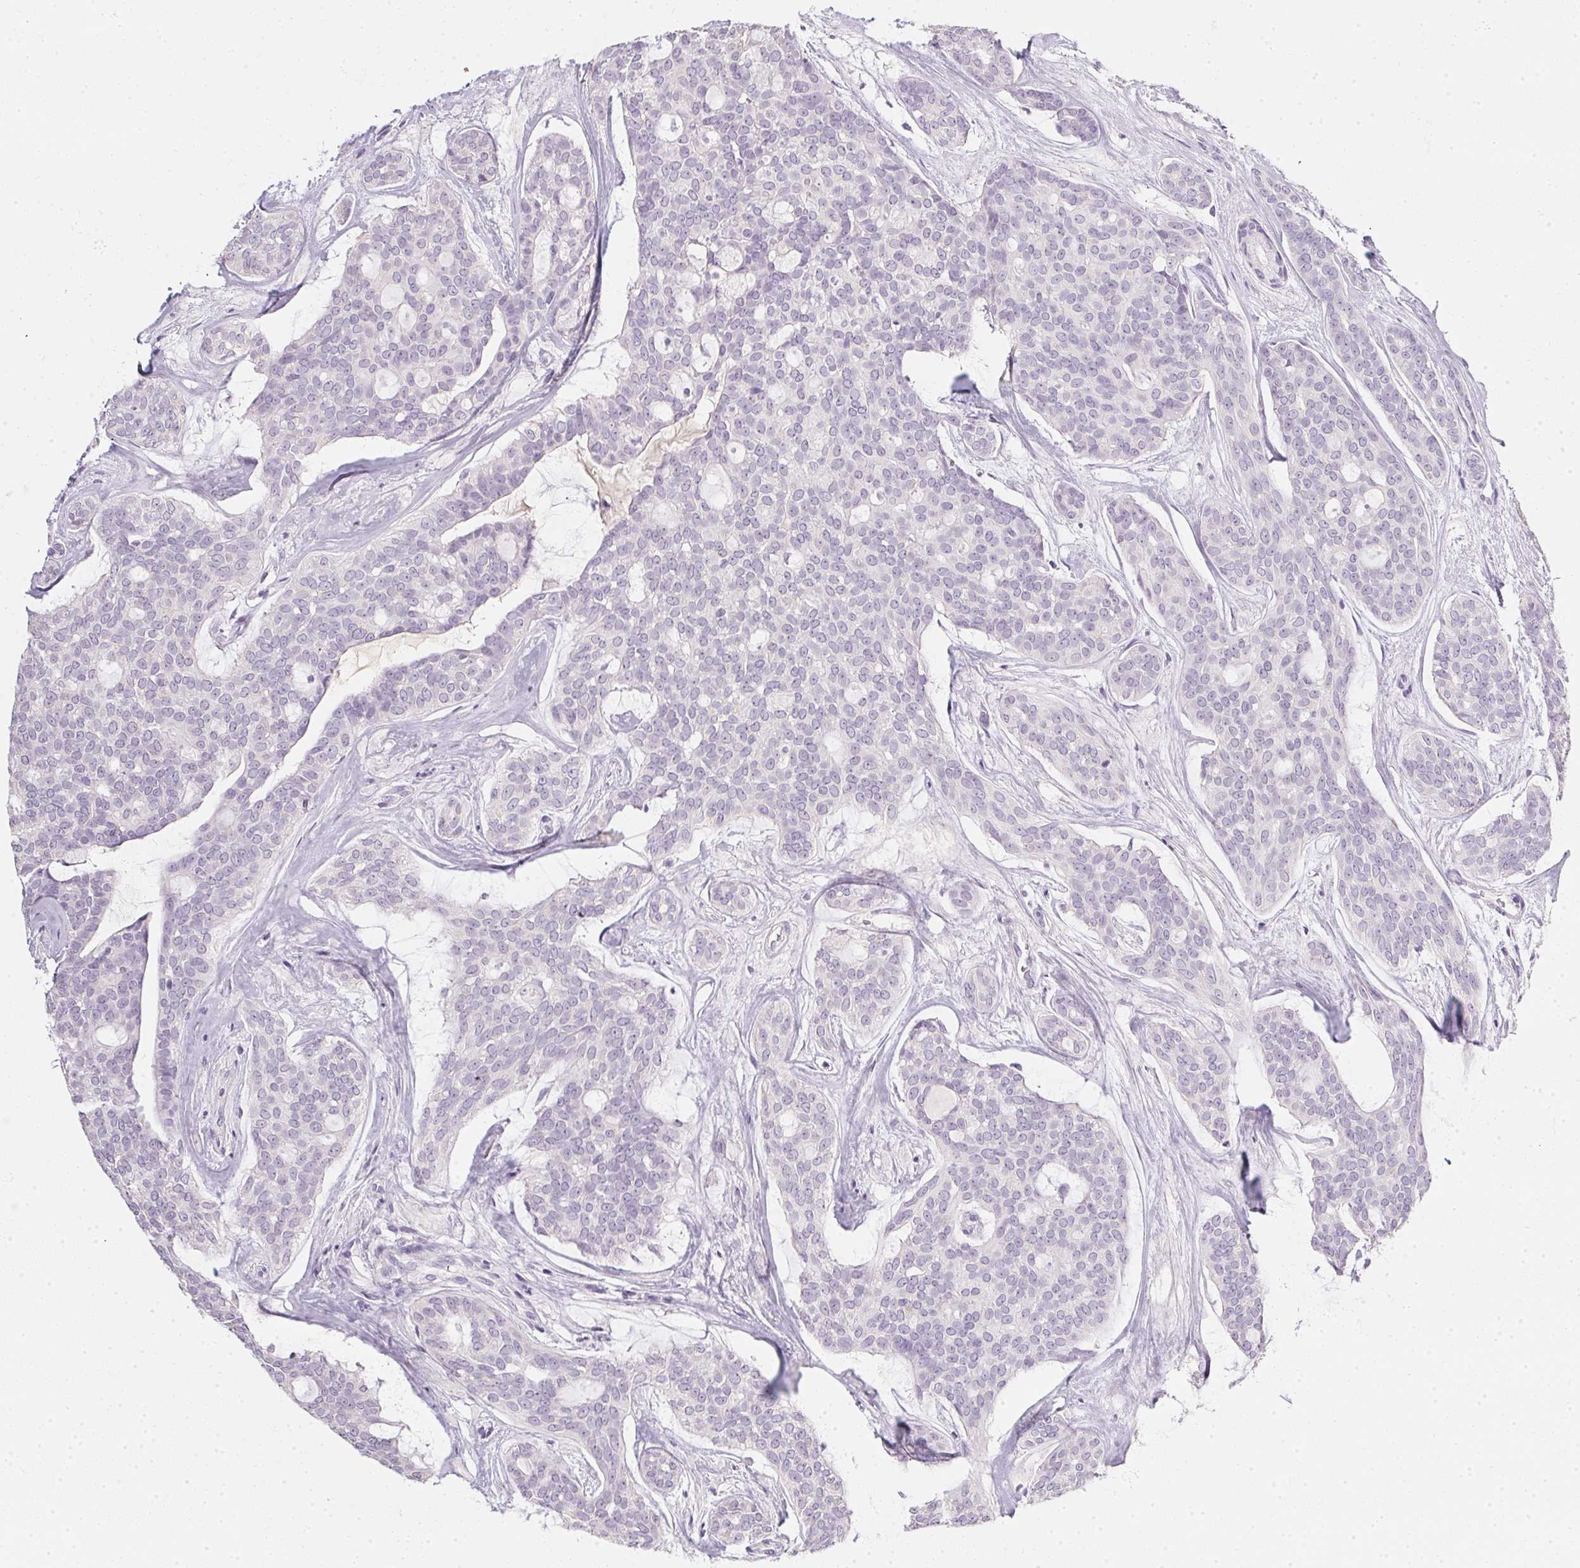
{"staining": {"intensity": "negative", "quantity": "none", "location": "none"}, "tissue": "head and neck cancer", "cell_type": "Tumor cells", "image_type": "cancer", "snomed": [{"axis": "morphology", "description": "Adenocarcinoma, NOS"}, {"axis": "topography", "description": "Head-Neck"}], "caption": "Immunohistochemical staining of adenocarcinoma (head and neck) displays no significant expression in tumor cells.", "gene": "TMEM72", "patient": {"sex": "male", "age": 66}}